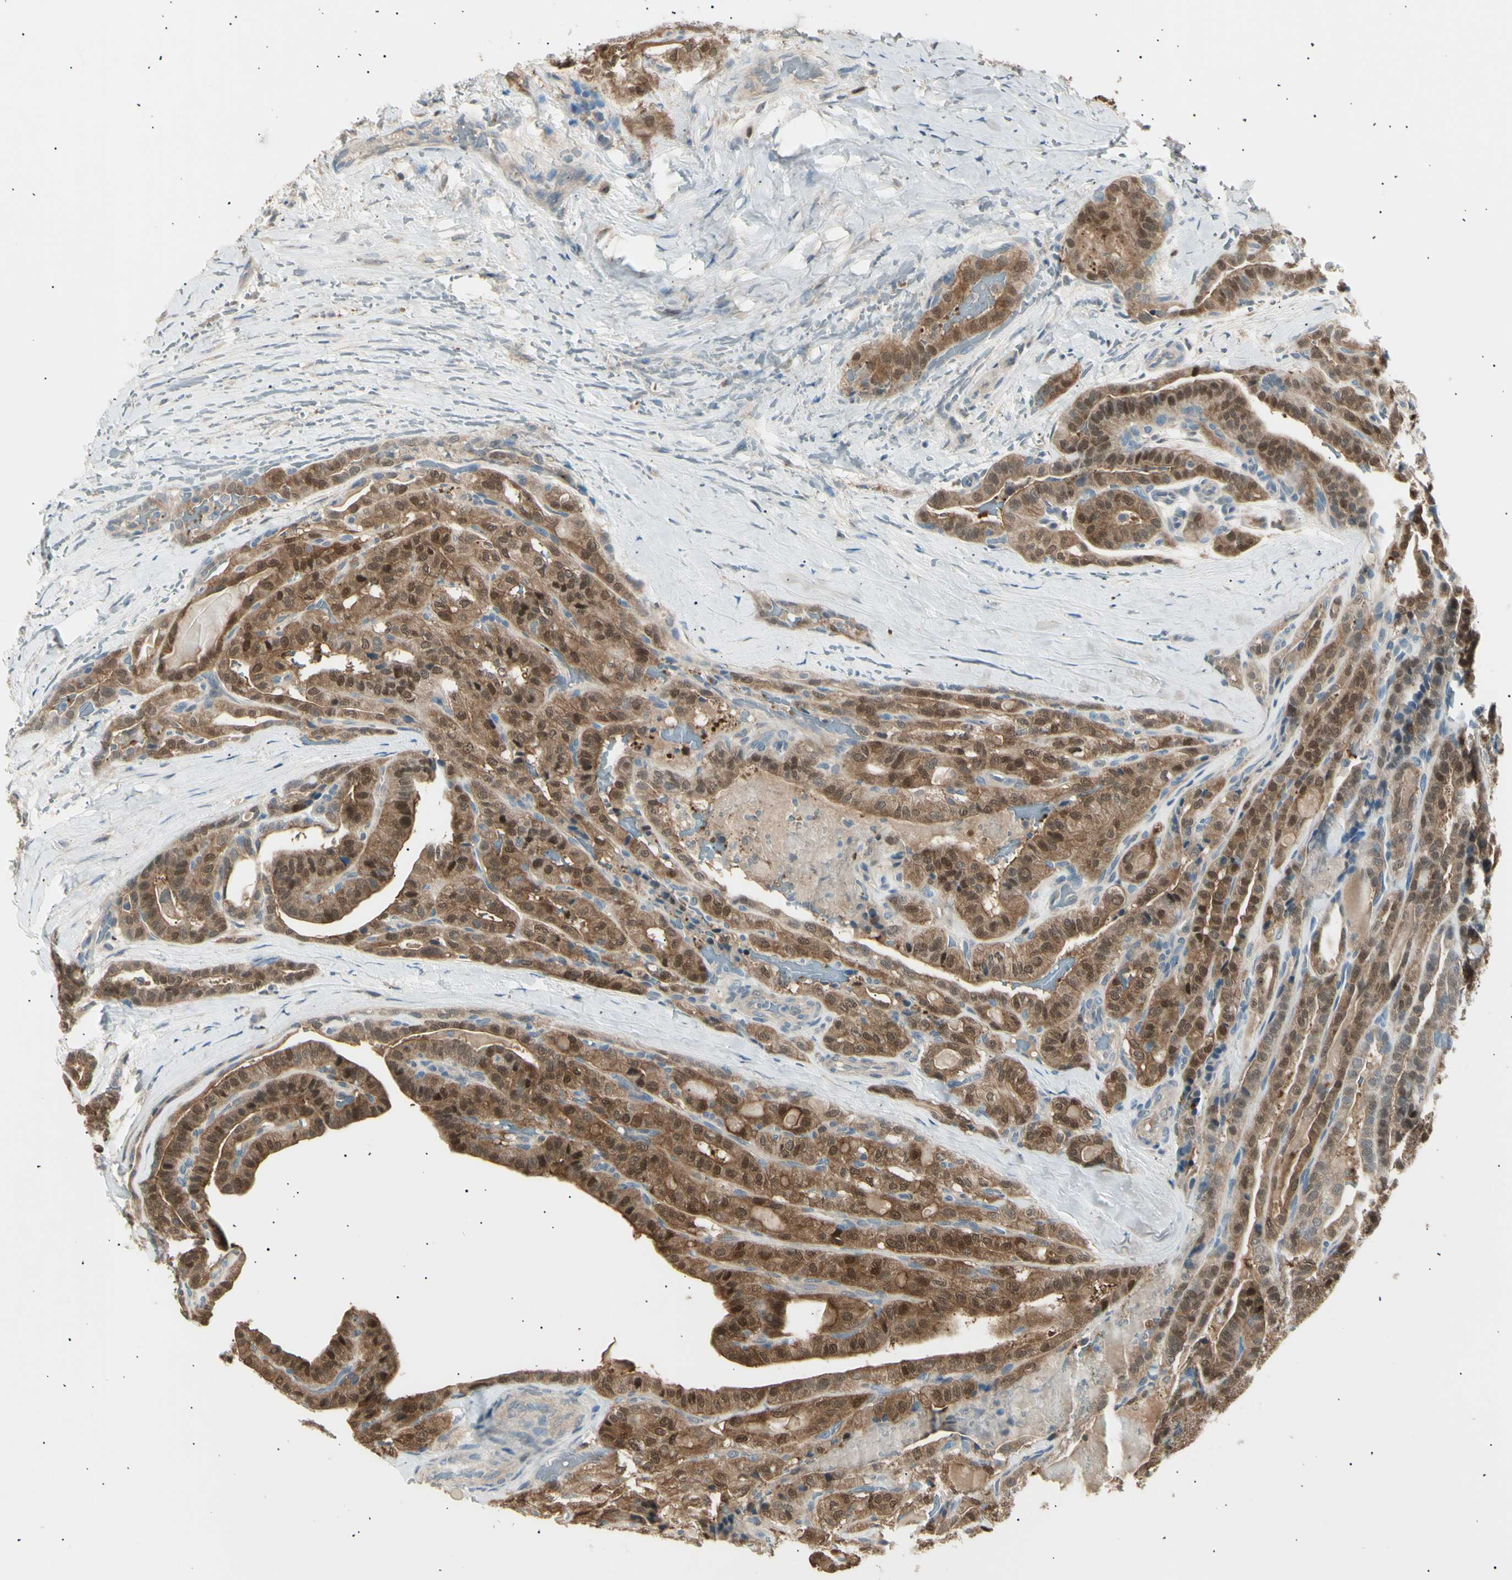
{"staining": {"intensity": "moderate", "quantity": ">75%", "location": "cytoplasmic/membranous,nuclear"}, "tissue": "thyroid cancer", "cell_type": "Tumor cells", "image_type": "cancer", "snomed": [{"axis": "morphology", "description": "Papillary adenocarcinoma, NOS"}, {"axis": "topography", "description": "Thyroid gland"}], "caption": "DAB (3,3'-diaminobenzidine) immunohistochemical staining of human thyroid cancer (papillary adenocarcinoma) displays moderate cytoplasmic/membranous and nuclear protein expression in approximately >75% of tumor cells.", "gene": "LHPP", "patient": {"sex": "male", "age": 77}}